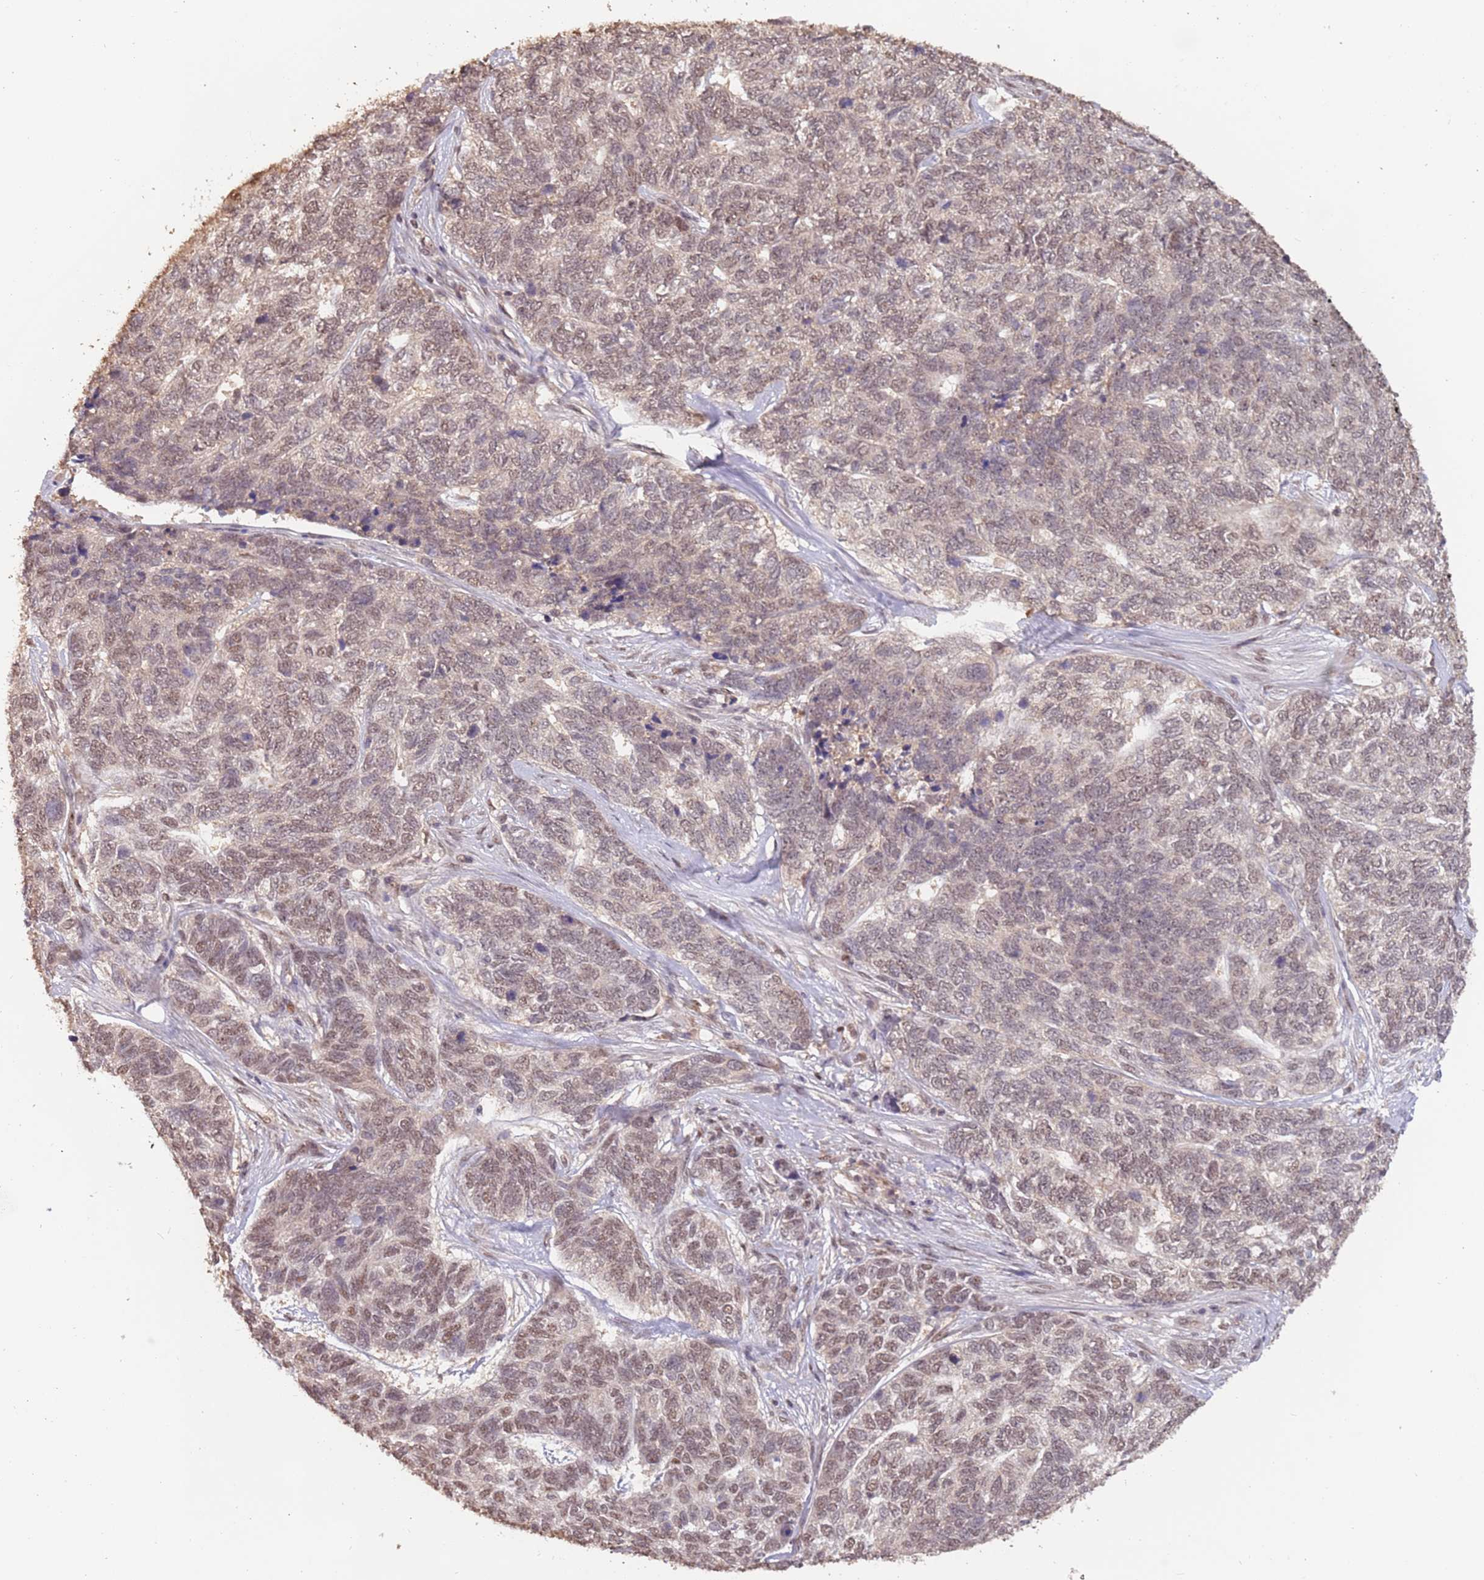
{"staining": {"intensity": "moderate", "quantity": "25%-75%", "location": "nuclear"}, "tissue": "skin cancer", "cell_type": "Tumor cells", "image_type": "cancer", "snomed": [{"axis": "morphology", "description": "Basal cell carcinoma"}, {"axis": "topography", "description": "Skin"}], "caption": "IHC (DAB) staining of skin cancer exhibits moderate nuclear protein expression in about 25%-75% of tumor cells.", "gene": "RFXANK", "patient": {"sex": "female", "age": 65}}